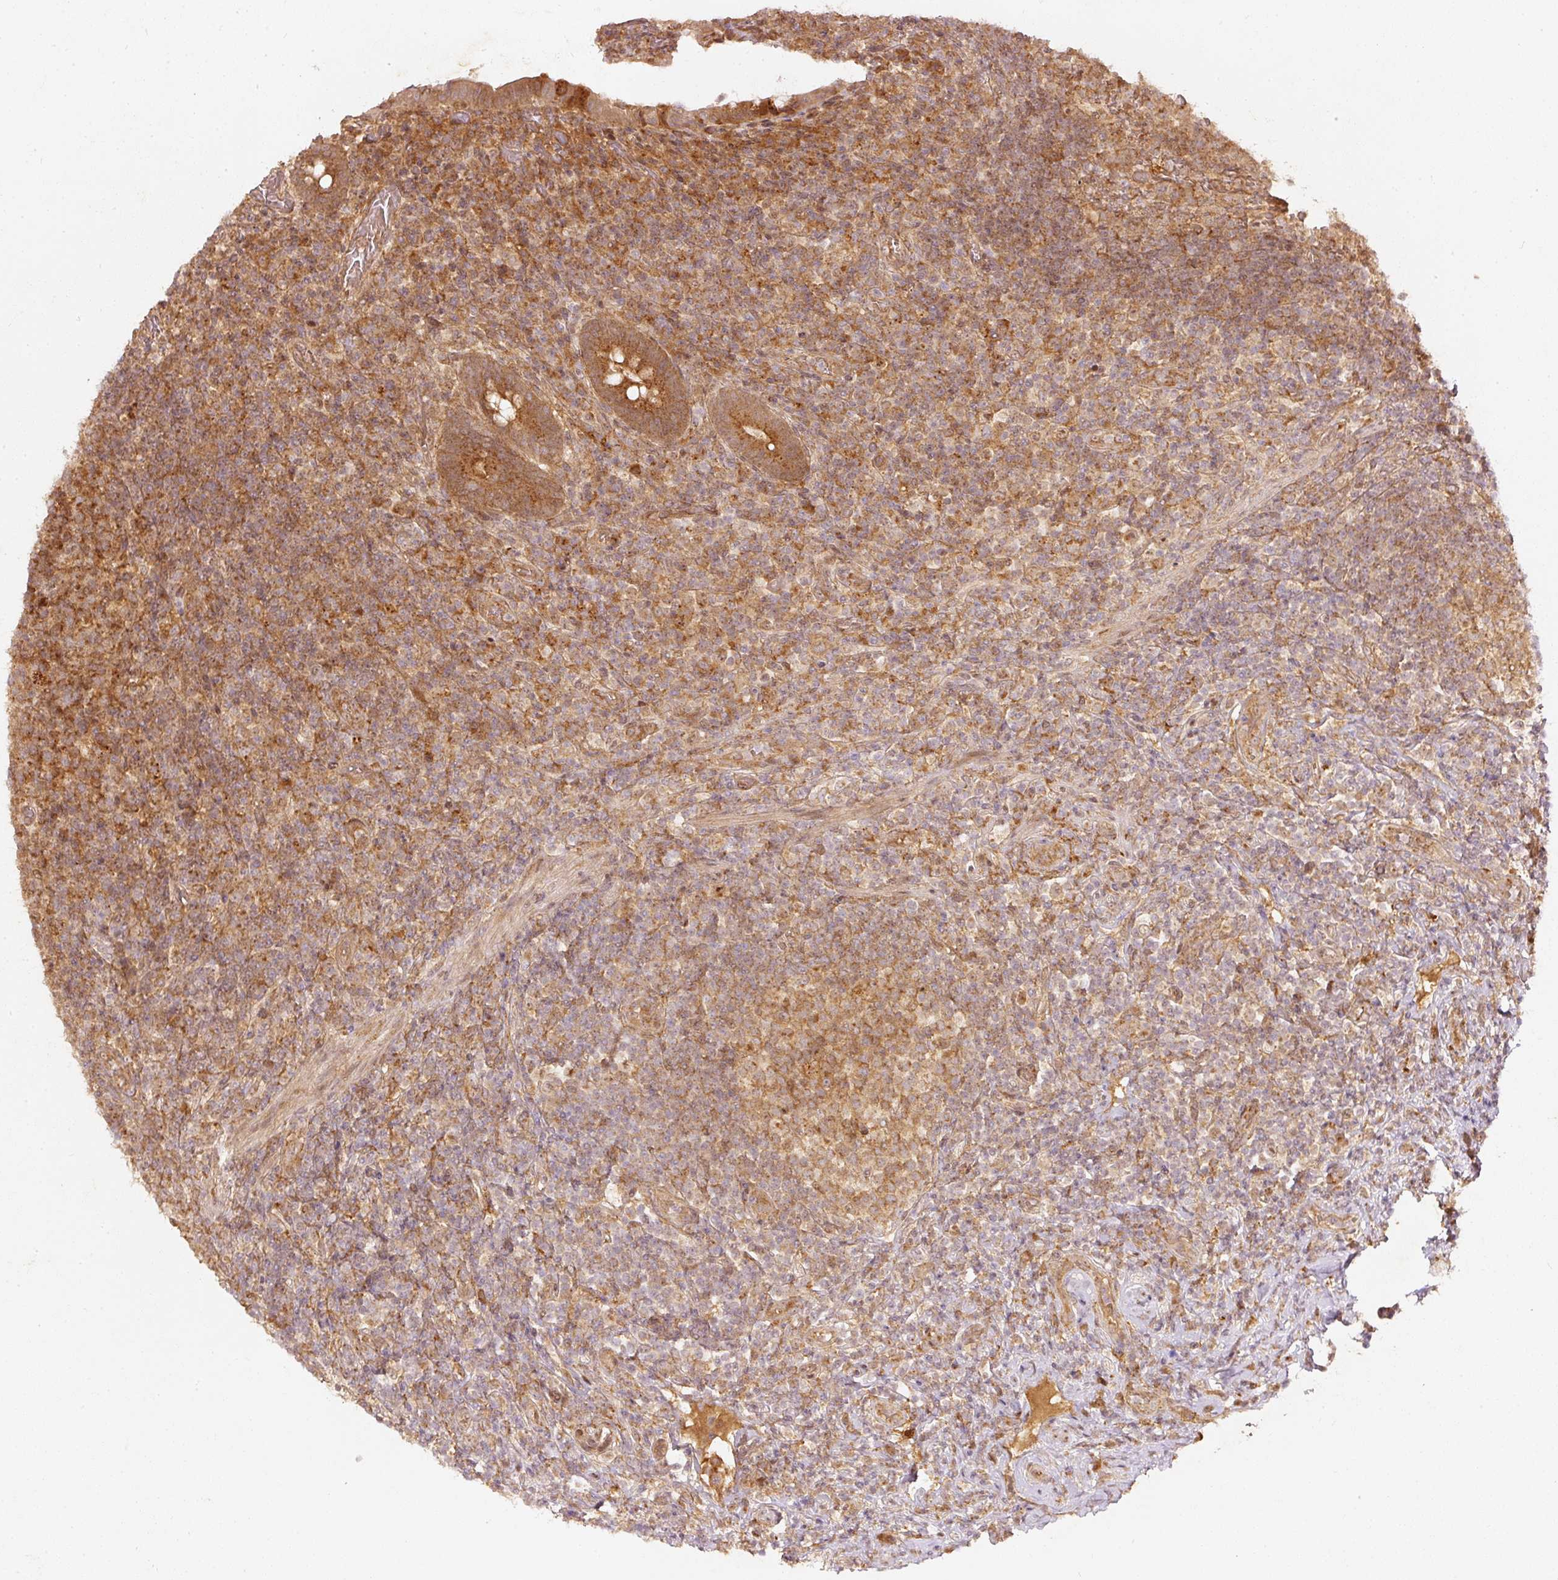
{"staining": {"intensity": "strong", "quantity": ">75%", "location": "cytoplasmic/membranous"}, "tissue": "appendix", "cell_type": "Glandular cells", "image_type": "normal", "snomed": [{"axis": "morphology", "description": "Normal tissue, NOS"}, {"axis": "topography", "description": "Appendix"}], "caption": "This is a histology image of IHC staining of benign appendix, which shows strong staining in the cytoplasmic/membranous of glandular cells.", "gene": "ZNF580", "patient": {"sex": "female", "age": 43}}